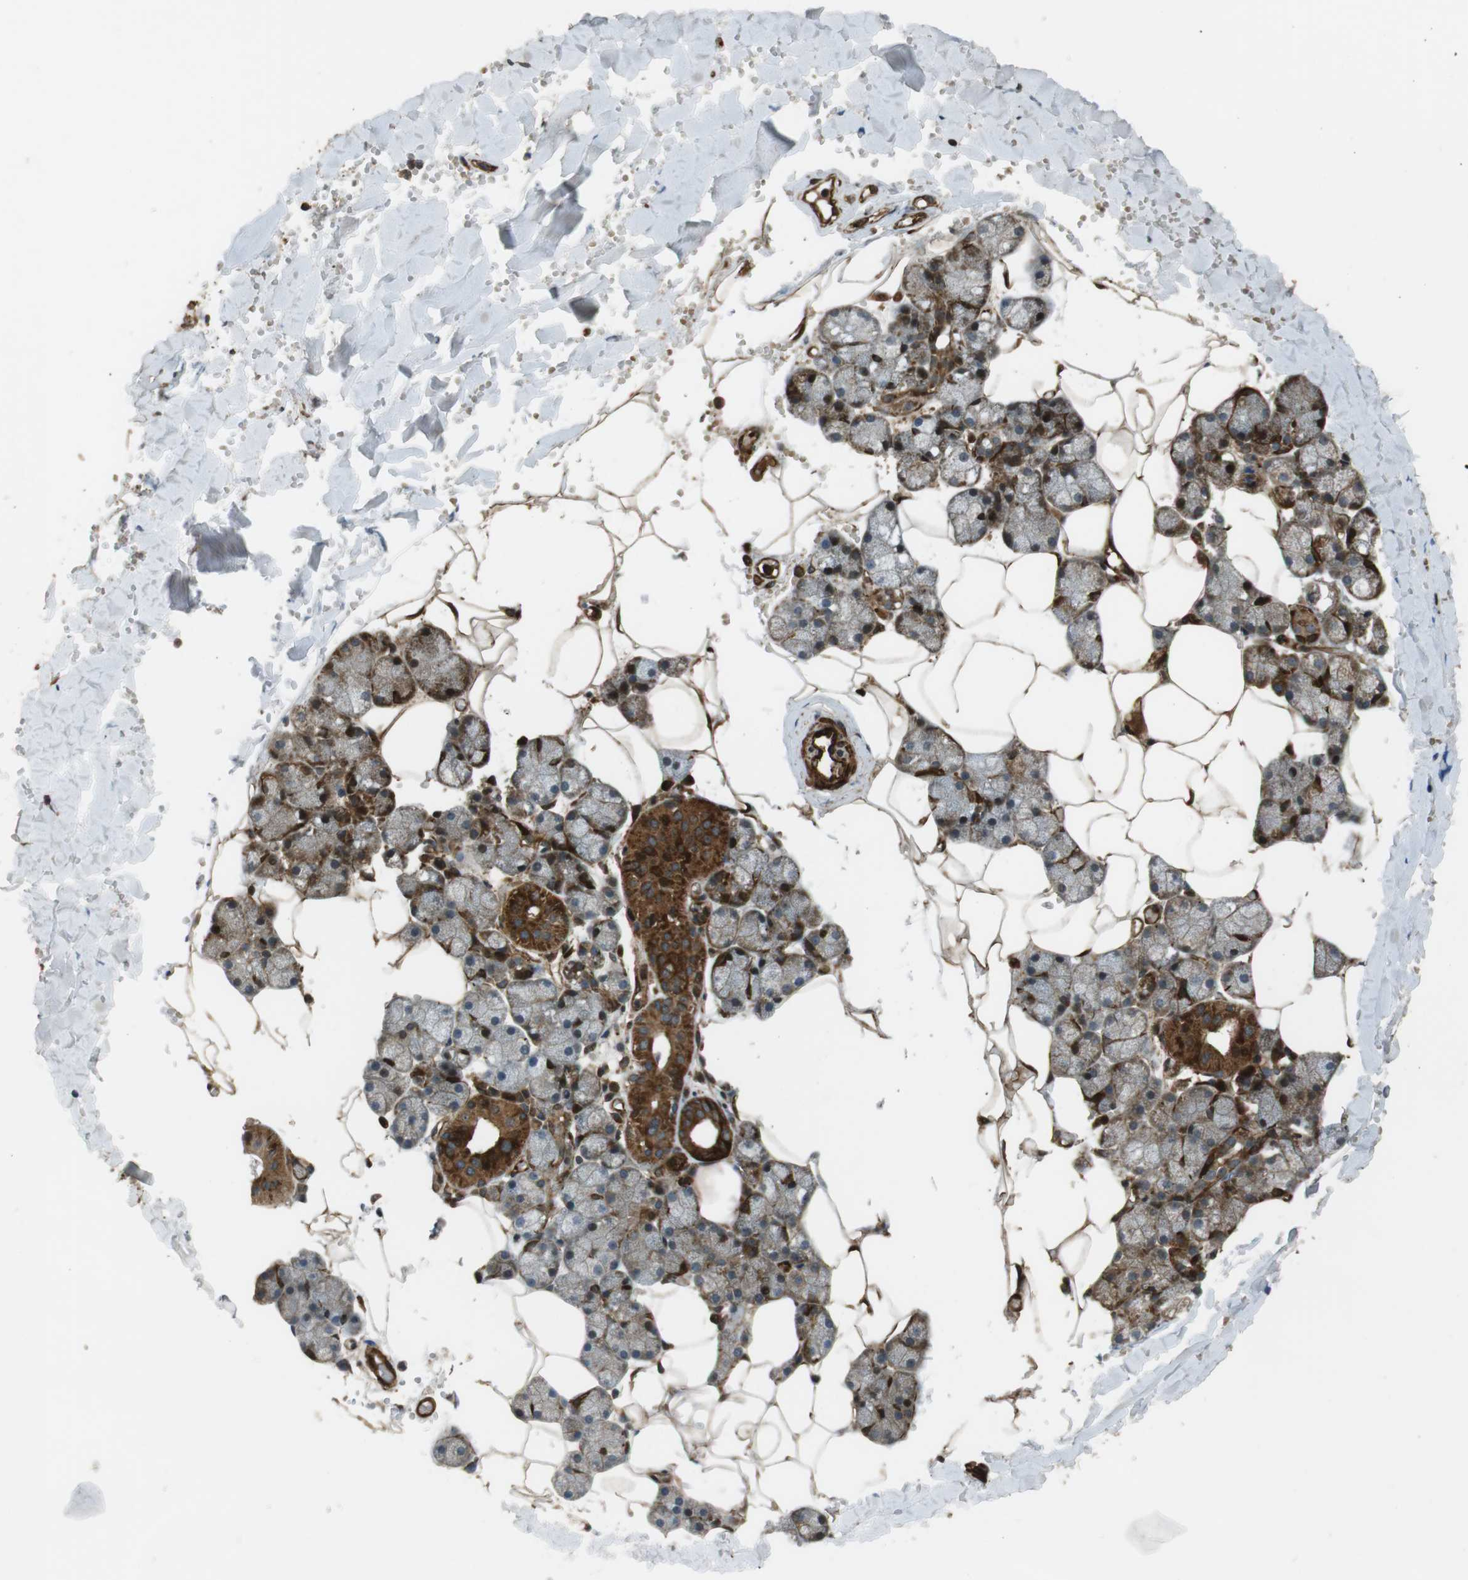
{"staining": {"intensity": "strong", "quantity": ">75%", "location": "cytoplasmic/membranous"}, "tissue": "salivary gland", "cell_type": "Glandular cells", "image_type": "normal", "snomed": [{"axis": "morphology", "description": "Normal tissue, NOS"}, {"axis": "topography", "description": "Salivary gland"}], "caption": "Protein staining of unremarkable salivary gland demonstrates strong cytoplasmic/membranous staining in about >75% of glandular cells.", "gene": "MSRB3", "patient": {"sex": "male", "age": 62}}